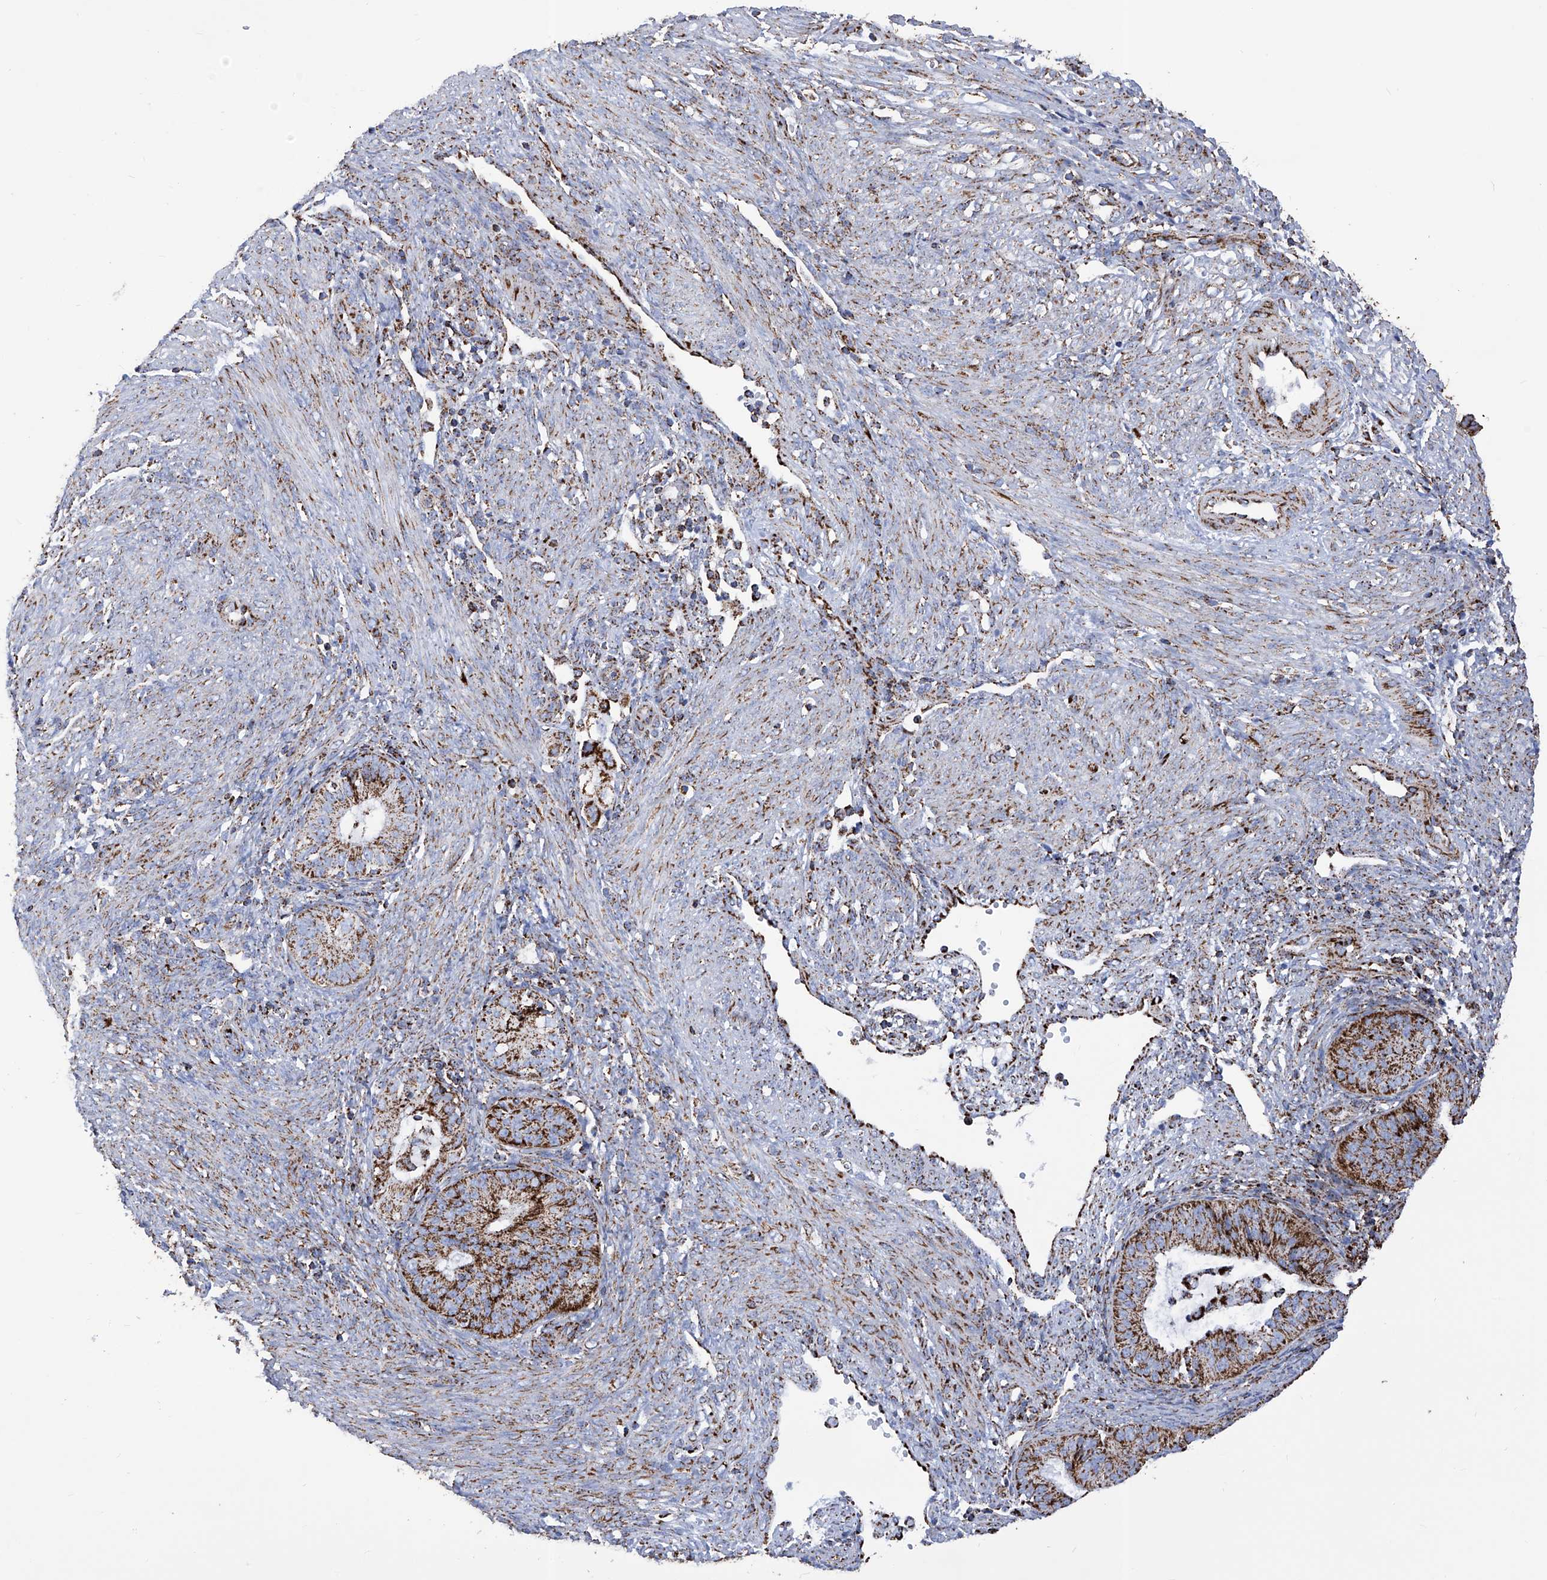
{"staining": {"intensity": "strong", "quantity": ">75%", "location": "cytoplasmic/membranous"}, "tissue": "endometrial cancer", "cell_type": "Tumor cells", "image_type": "cancer", "snomed": [{"axis": "morphology", "description": "Adenocarcinoma, NOS"}, {"axis": "topography", "description": "Endometrium"}], "caption": "Tumor cells show strong cytoplasmic/membranous expression in approximately >75% of cells in adenocarcinoma (endometrial).", "gene": "ATP5PF", "patient": {"sex": "female", "age": 51}}